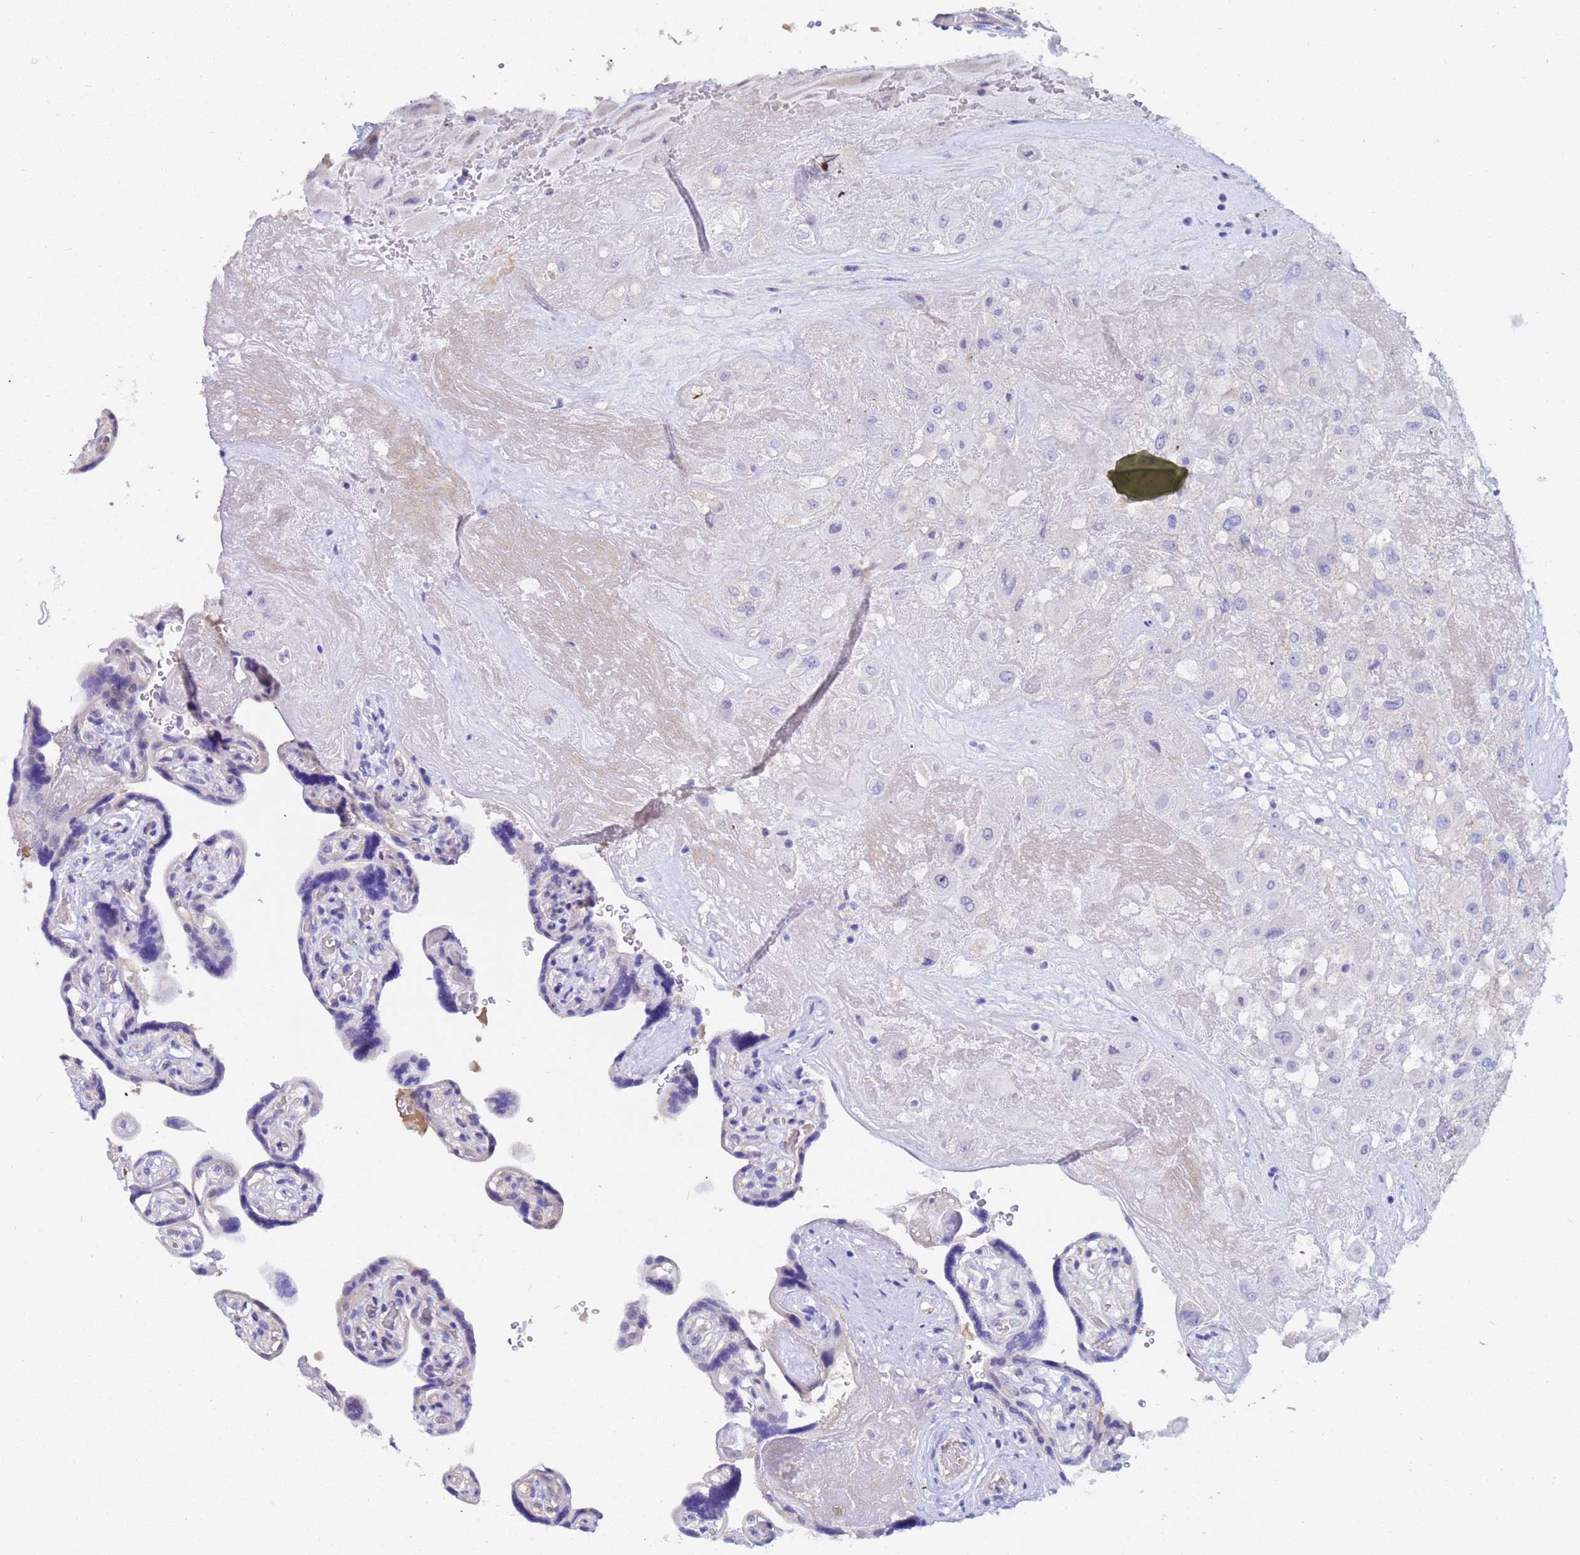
{"staining": {"intensity": "negative", "quantity": "none", "location": "none"}, "tissue": "placenta", "cell_type": "Decidual cells", "image_type": "normal", "snomed": [{"axis": "morphology", "description": "Normal tissue, NOS"}, {"axis": "topography", "description": "Placenta"}], "caption": "Immunohistochemical staining of normal human placenta exhibits no significant positivity in decidual cells.", "gene": "UBE2O", "patient": {"sex": "female", "age": 32}}